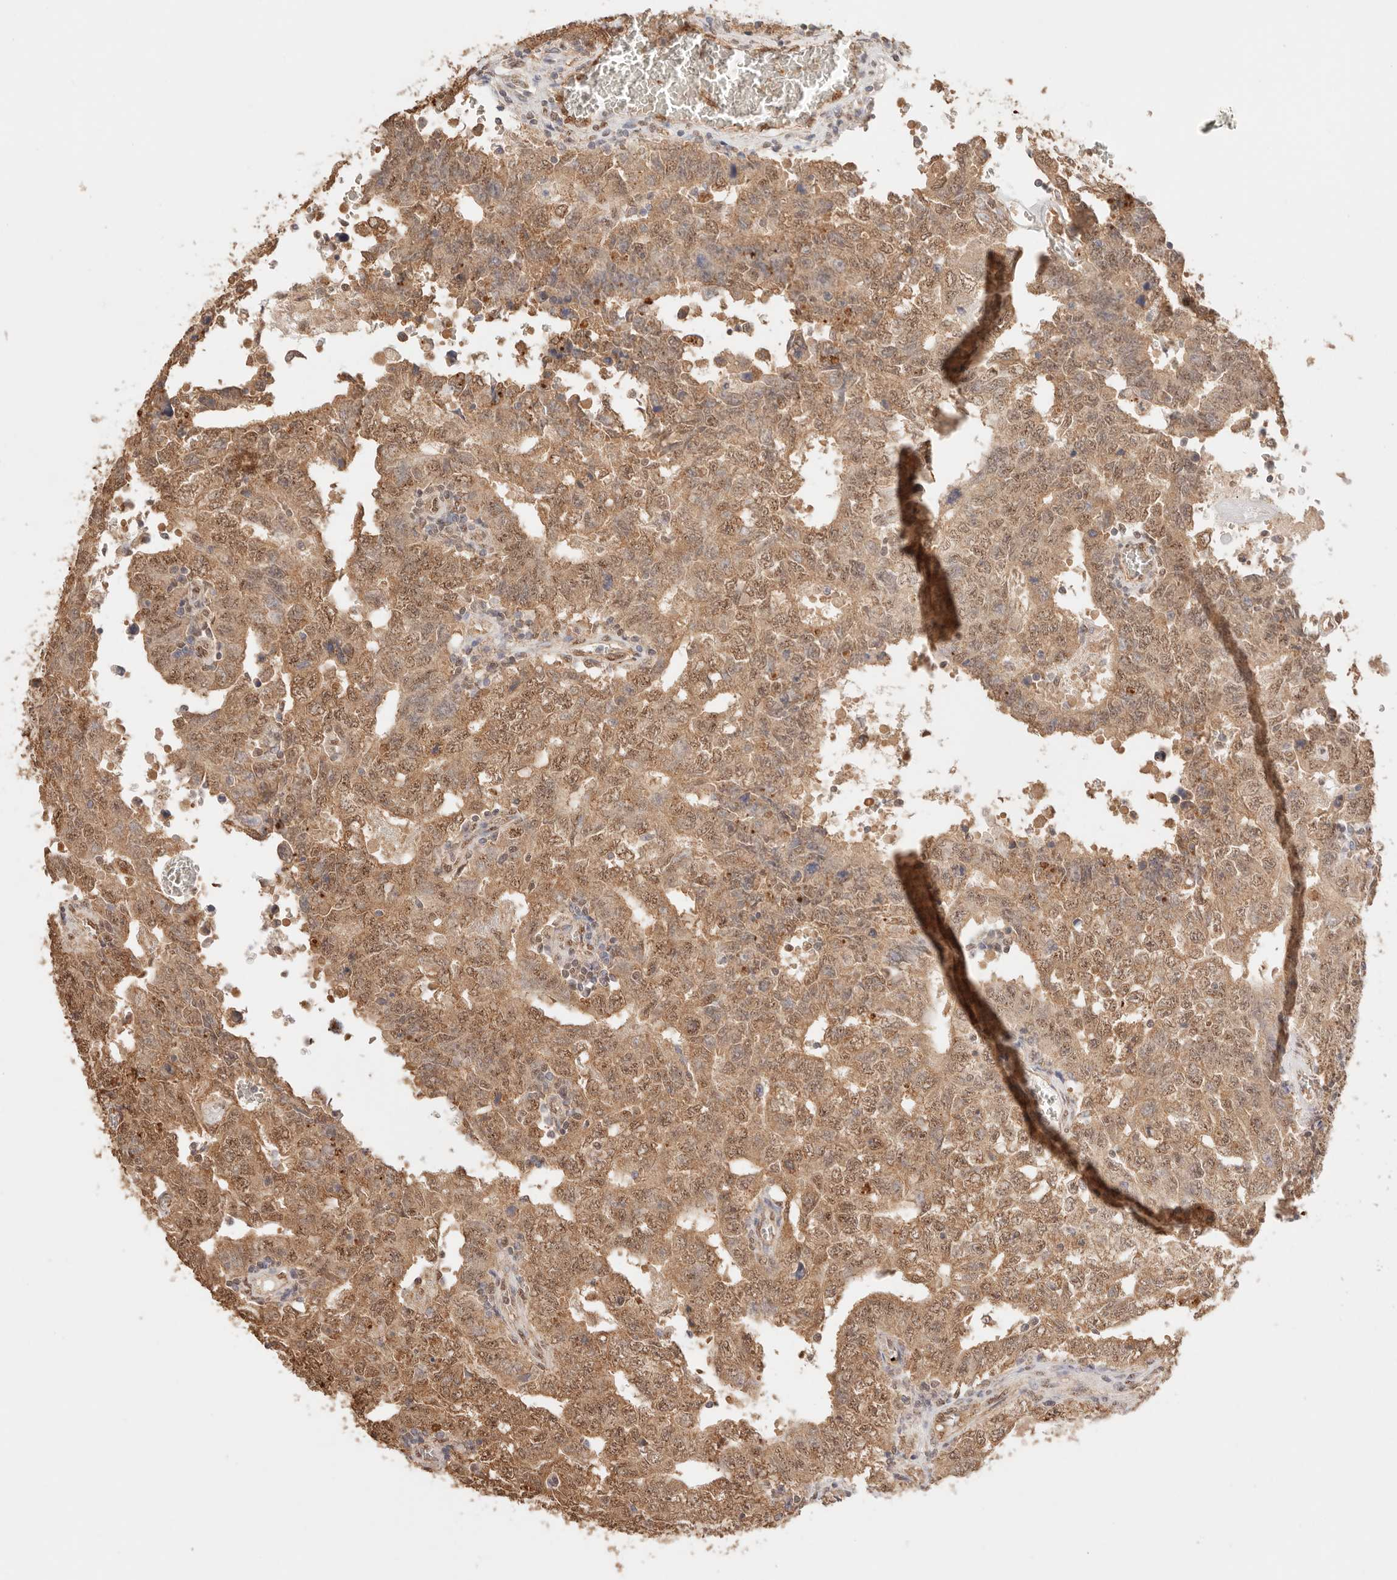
{"staining": {"intensity": "moderate", "quantity": ">75%", "location": "cytoplasmic/membranous,nuclear"}, "tissue": "testis cancer", "cell_type": "Tumor cells", "image_type": "cancer", "snomed": [{"axis": "morphology", "description": "Carcinoma, Embryonal, NOS"}, {"axis": "topography", "description": "Testis"}], "caption": "The immunohistochemical stain shows moderate cytoplasmic/membranous and nuclear expression in tumor cells of testis embryonal carcinoma tissue.", "gene": "IL1R2", "patient": {"sex": "male", "age": 26}}